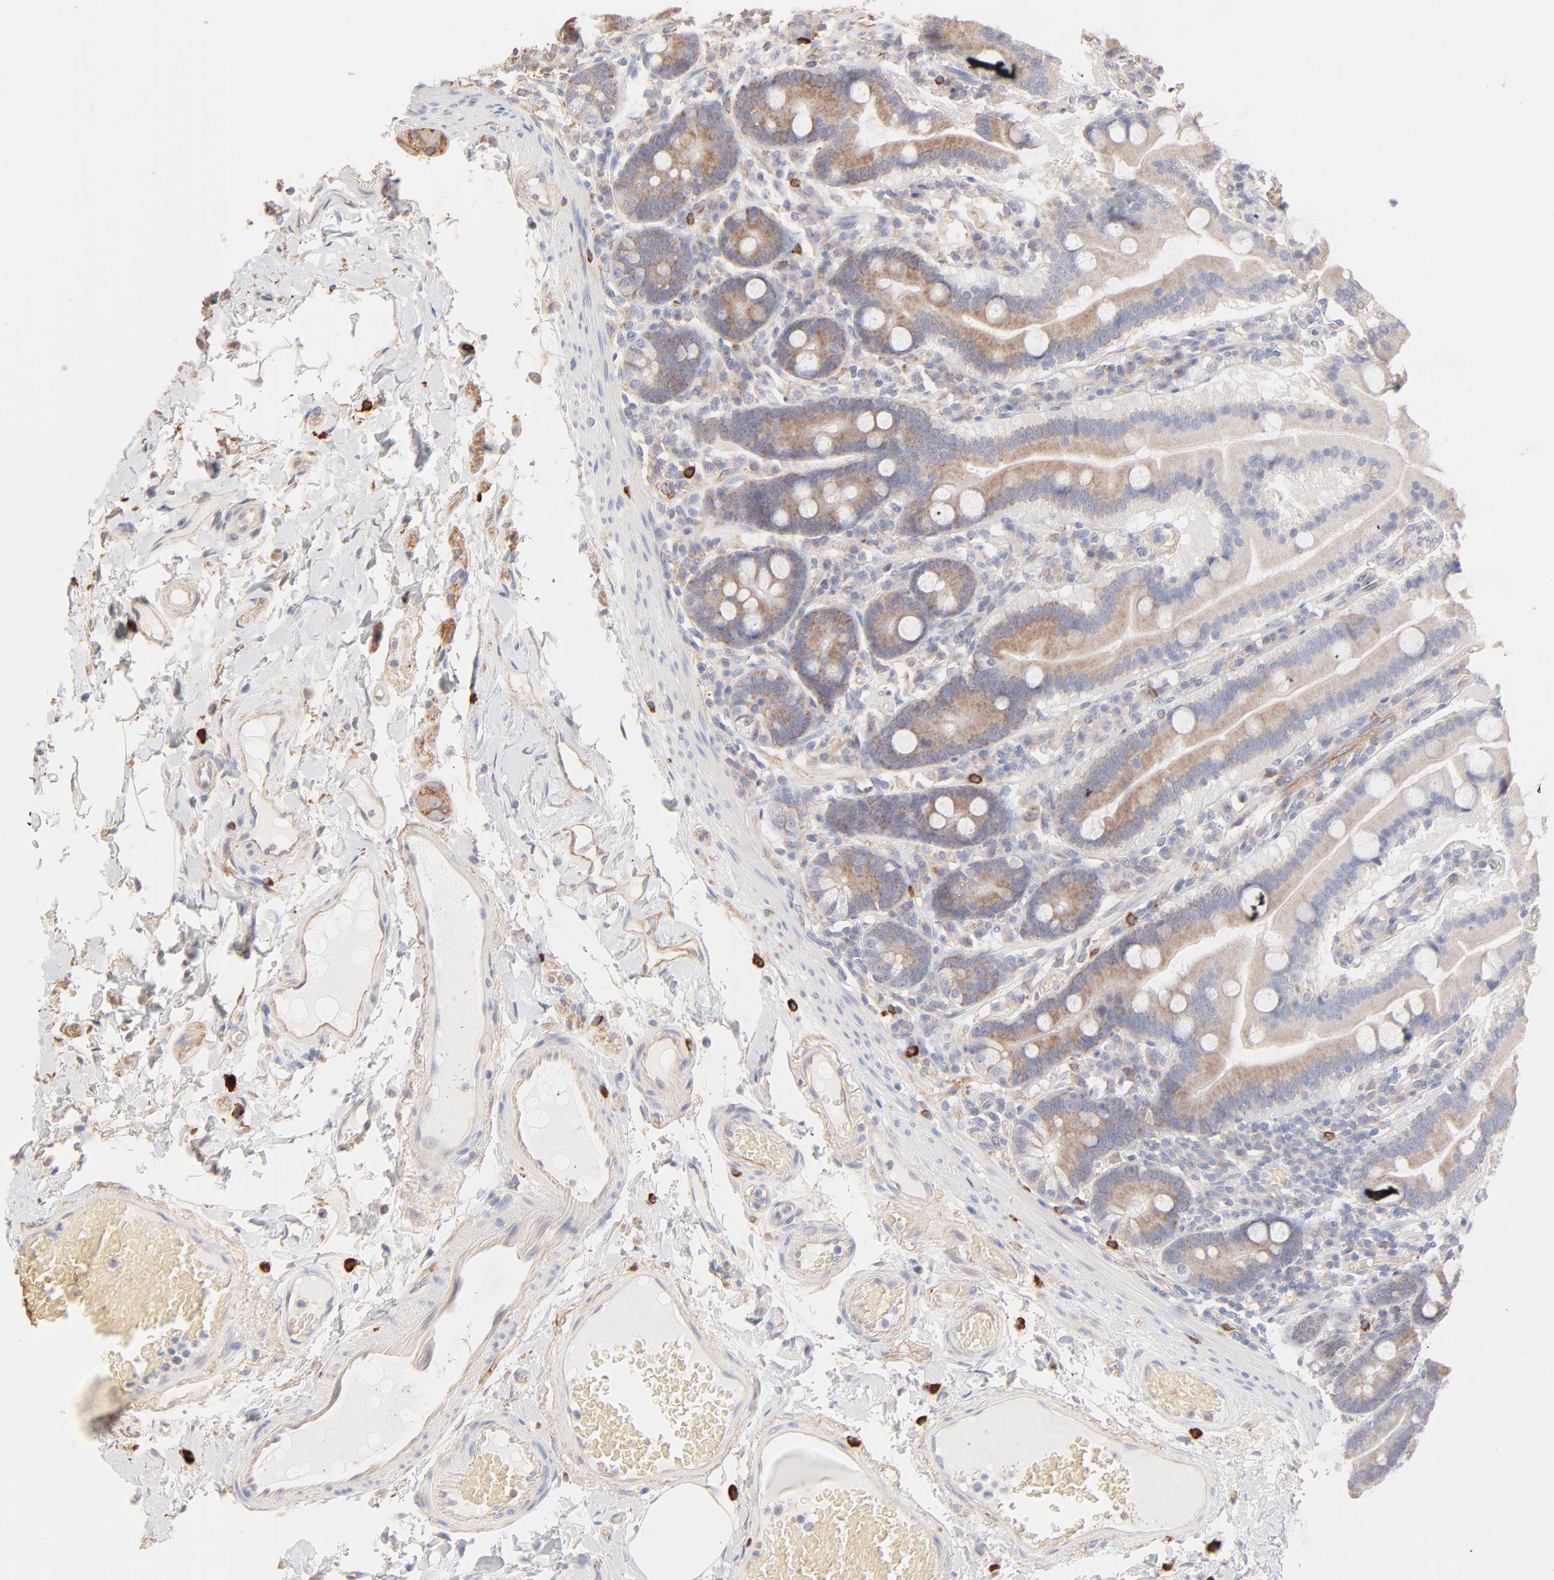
{"staining": {"intensity": "weak", "quantity": "25%-75%", "location": "cytoplasmic/membranous"}, "tissue": "duodenum", "cell_type": "Glandular cells", "image_type": "normal", "snomed": [{"axis": "morphology", "description": "Normal tissue, NOS"}, {"axis": "topography", "description": "Duodenum"}], "caption": "A low amount of weak cytoplasmic/membranous positivity is identified in approximately 25%-75% of glandular cells in normal duodenum.", "gene": "SPTB", "patient": {"sex": "female", "age": 64}}